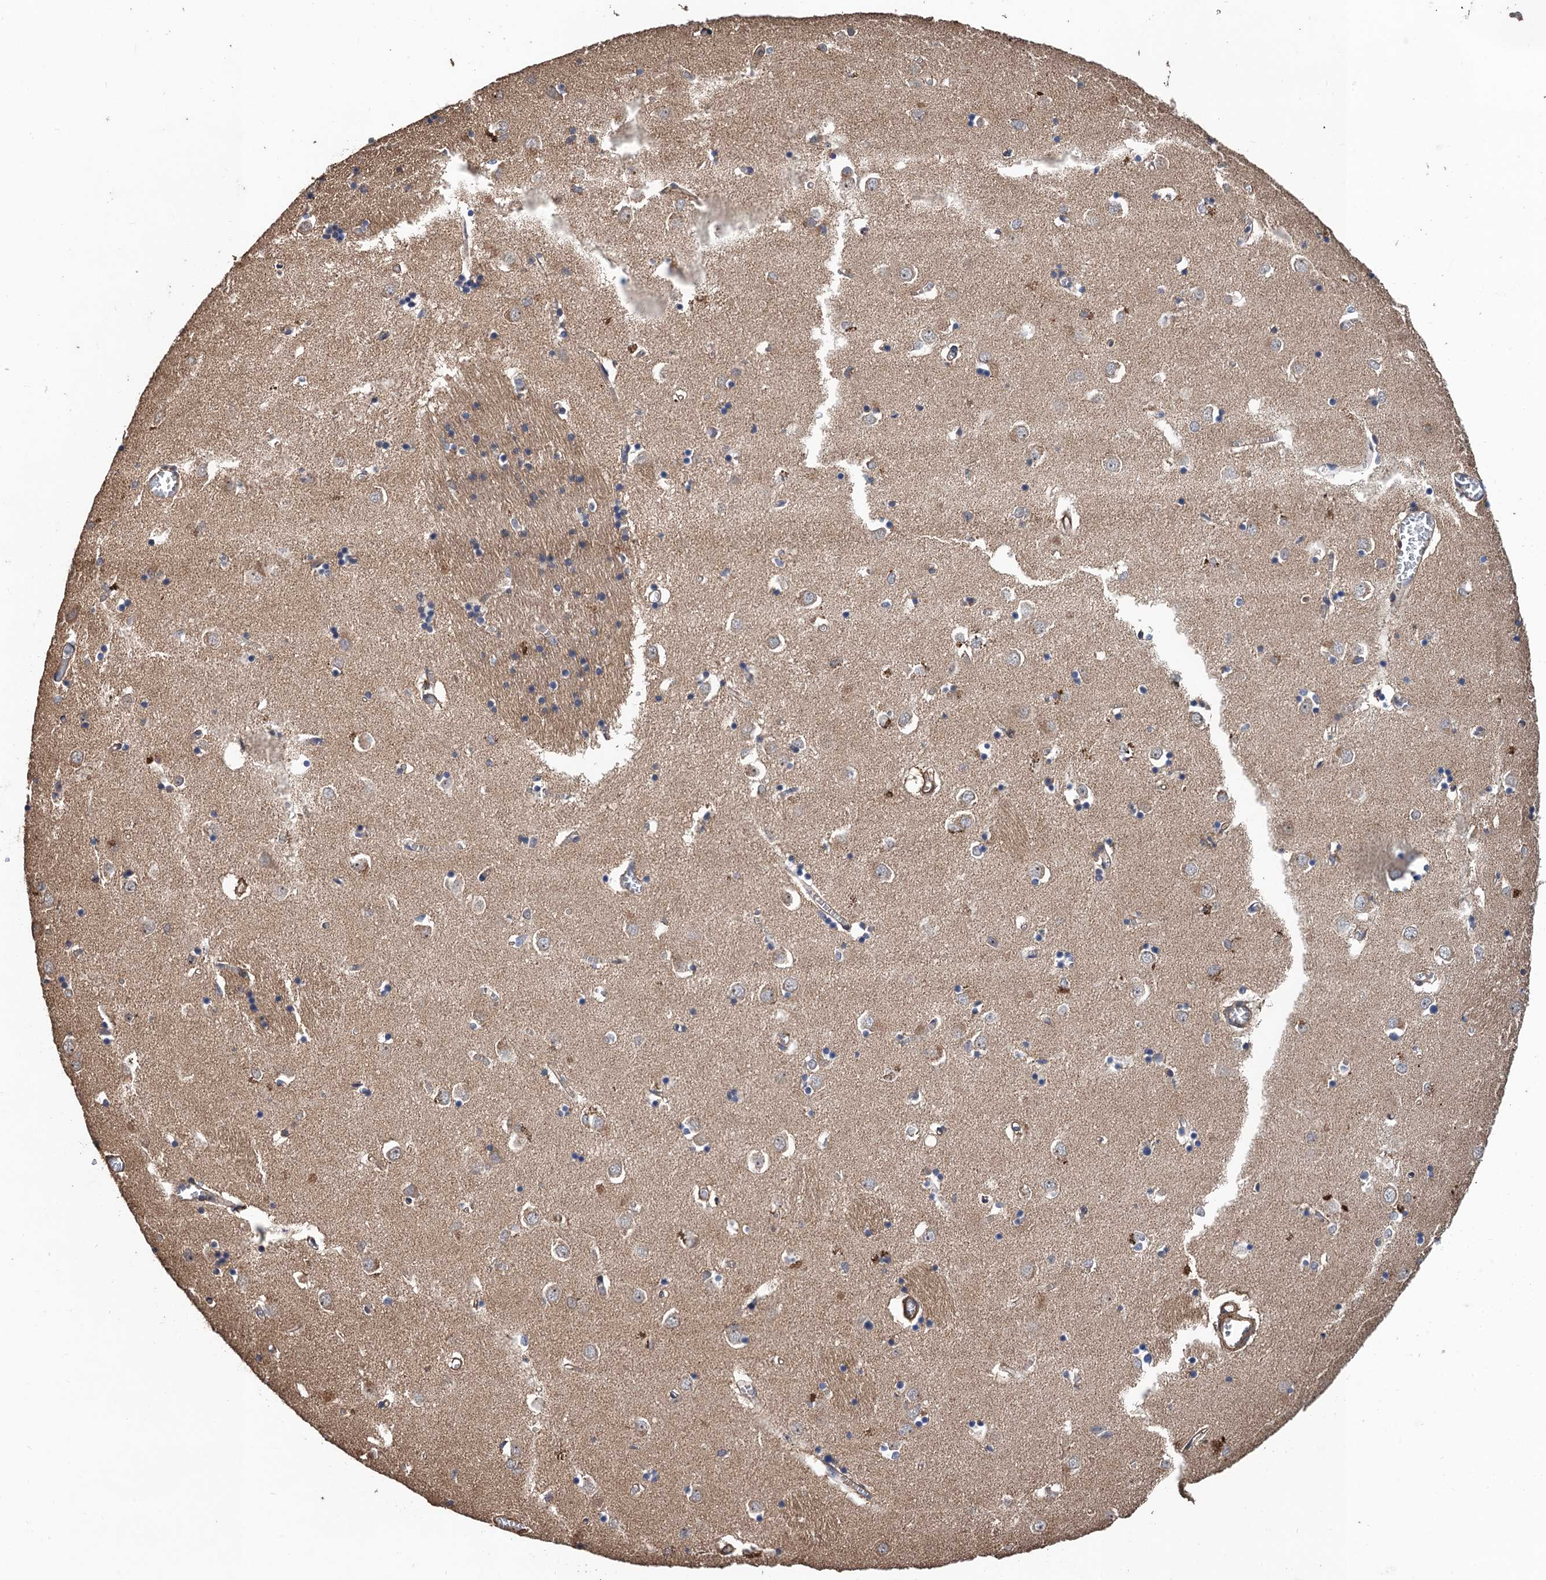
{"staining": {"intensity": "weak", "quantity": "<25%", "location": "cytoplasmic/membranous"}, "tissue": "caudate", "cell_type": "Glial cells", "image_type": "normal", "snomed": [{"axis": "morphology", "description": "Normal tissue, NOS"}, {"axis": "topography", "description": "Lateral ventricle wall"}], "caption": "Immunohistochemistry of benign caudate reveals no expression in glial cells.", "gene": "PPP4R1", "patient": {"sex": "male", "age": 70}}